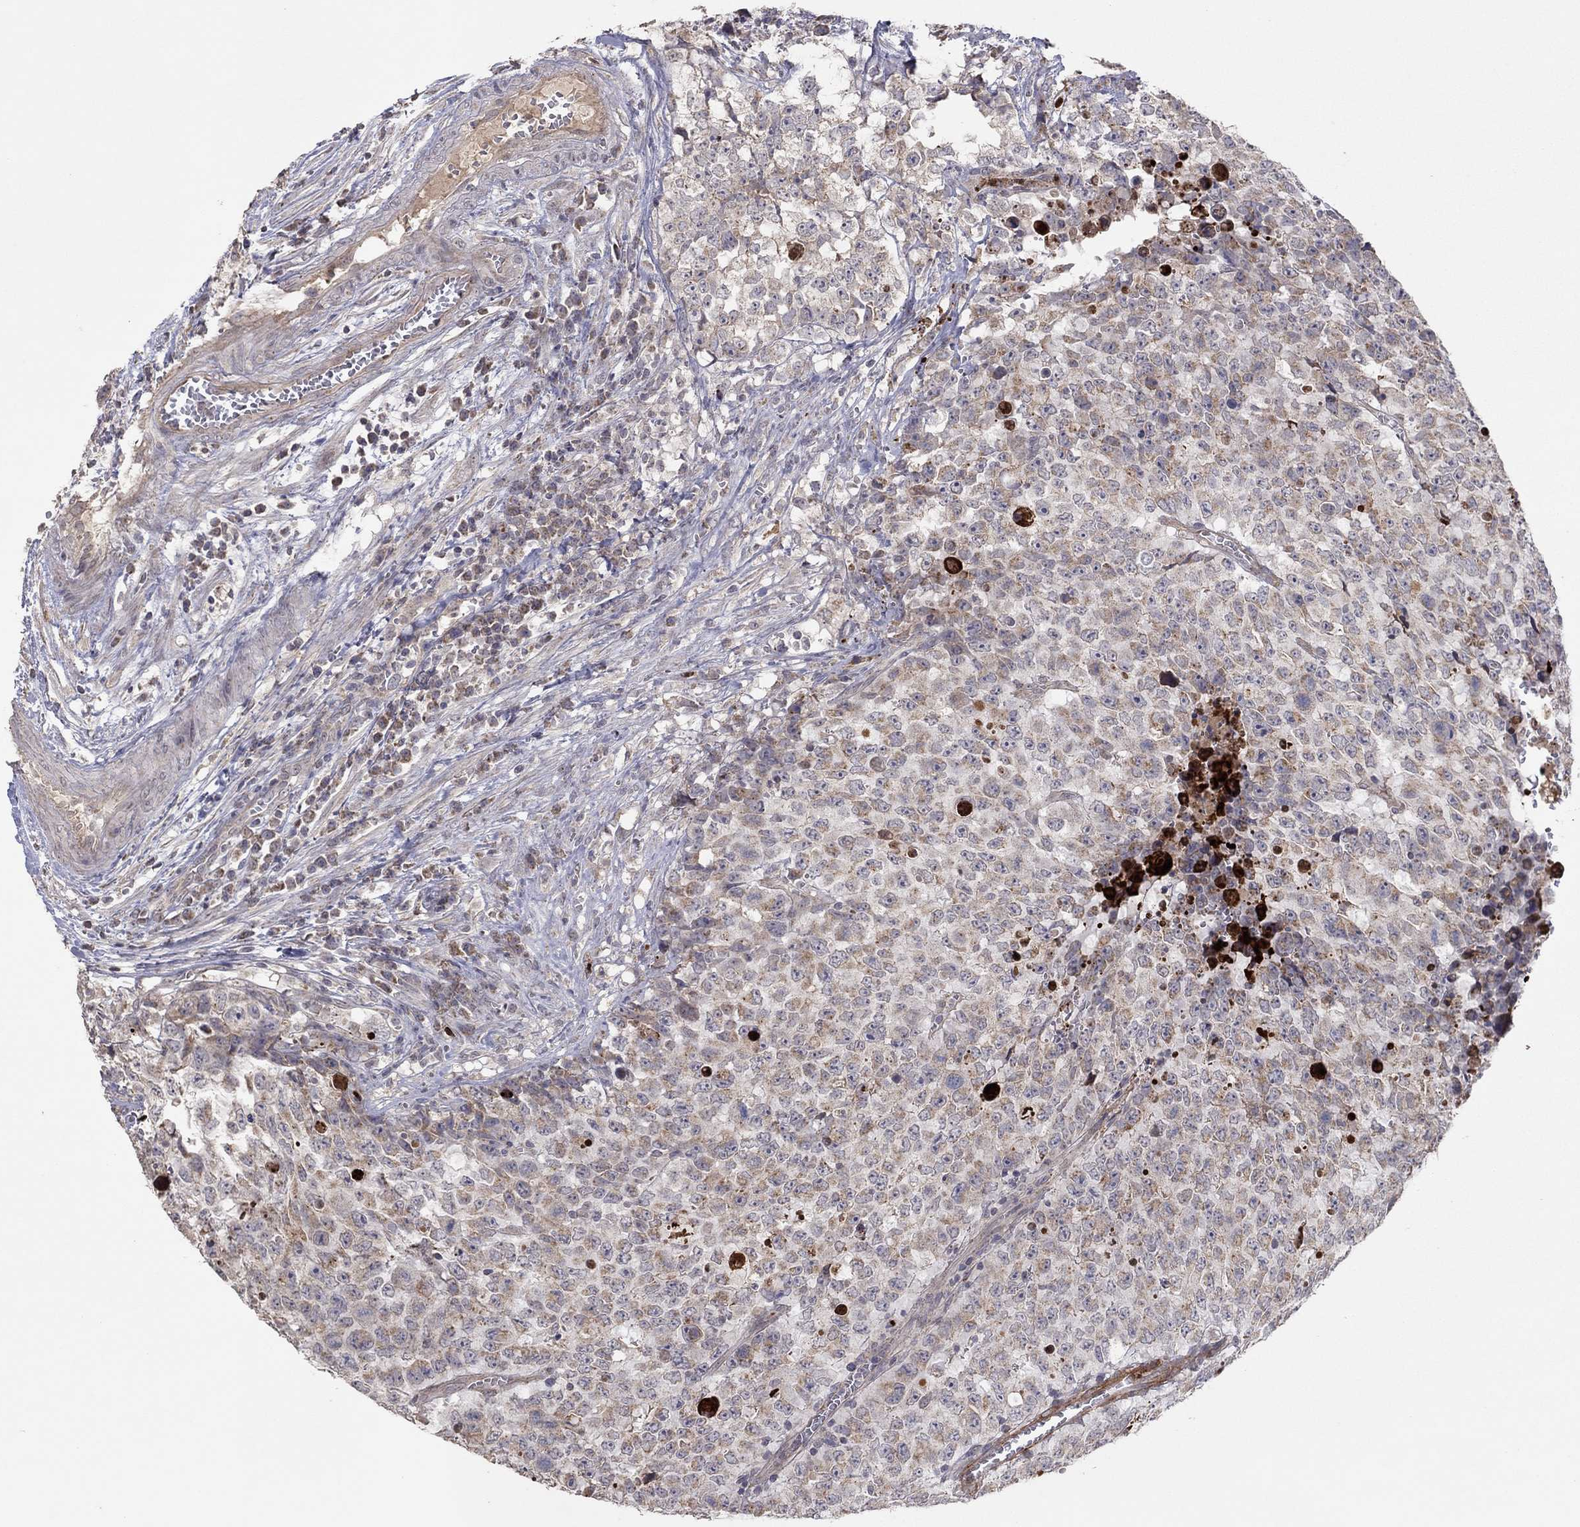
{"staining": {"intensity": "weak", "quantity": "25%-75%", "location": "cytoplasmic/membranous"}, "tissue": "testis cancer", "cell_type": "Tumor cells", "image_type": "cancer", "snomed": [{"axis": "morphology", "description": "Carcinoma, Embryonal, NOS"}, {"axis": "topography", "description": "Testis"}], "caption": "IHC (DAB) staining of embryonal carcinoma (testis) reveals weak cytoplasmic/membranous protein staining in about 25%-75% of tumor cells. (IHC, brightfield microscopy, high magnification).", "gene": "CRACDL", "patient": {"sex": "male", "age": 23}}